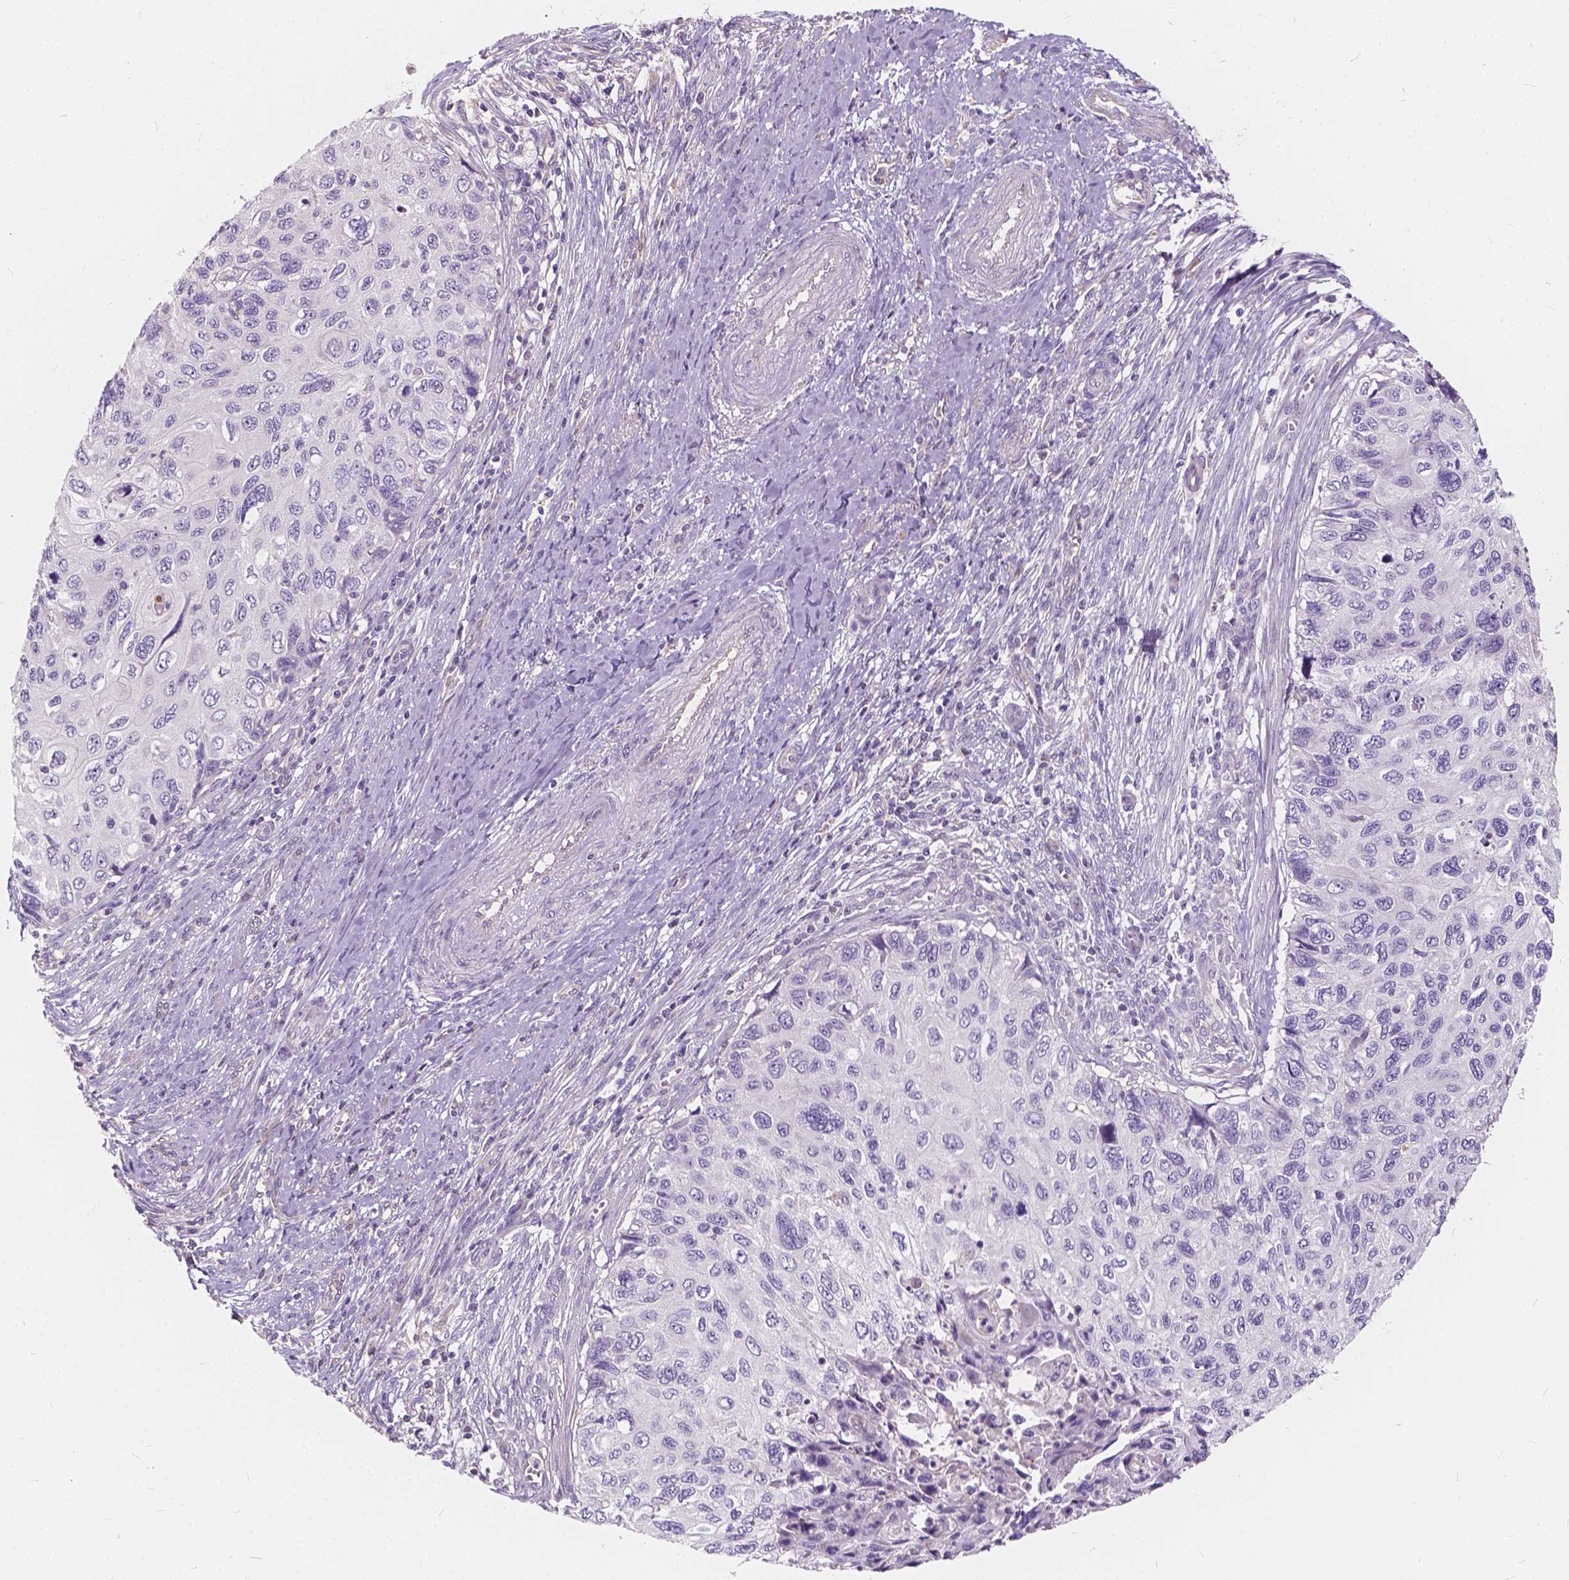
{"staining": {"intensity": "negative", "quantity": "none", "location": "none"}, "tissue": "cervical cancer", "cell_type": "Tumor cells", "image_type": "cancer", "snomed": [{"axis": "morphology", "description": "Squamous cell carcinoma, NOS"}, {"axis": "topography", "description": "Cervix"}], "caption": "A histopathology image of cervical cancer (squamous cell carcinoma) stained for a protein demonstrates no brown staining in tumor cells. (Immunohistochemistry, brightfield microscopy, high magnification).", "gene": "KIAA0513", "patient": {"sex": "female", "age": 70}}